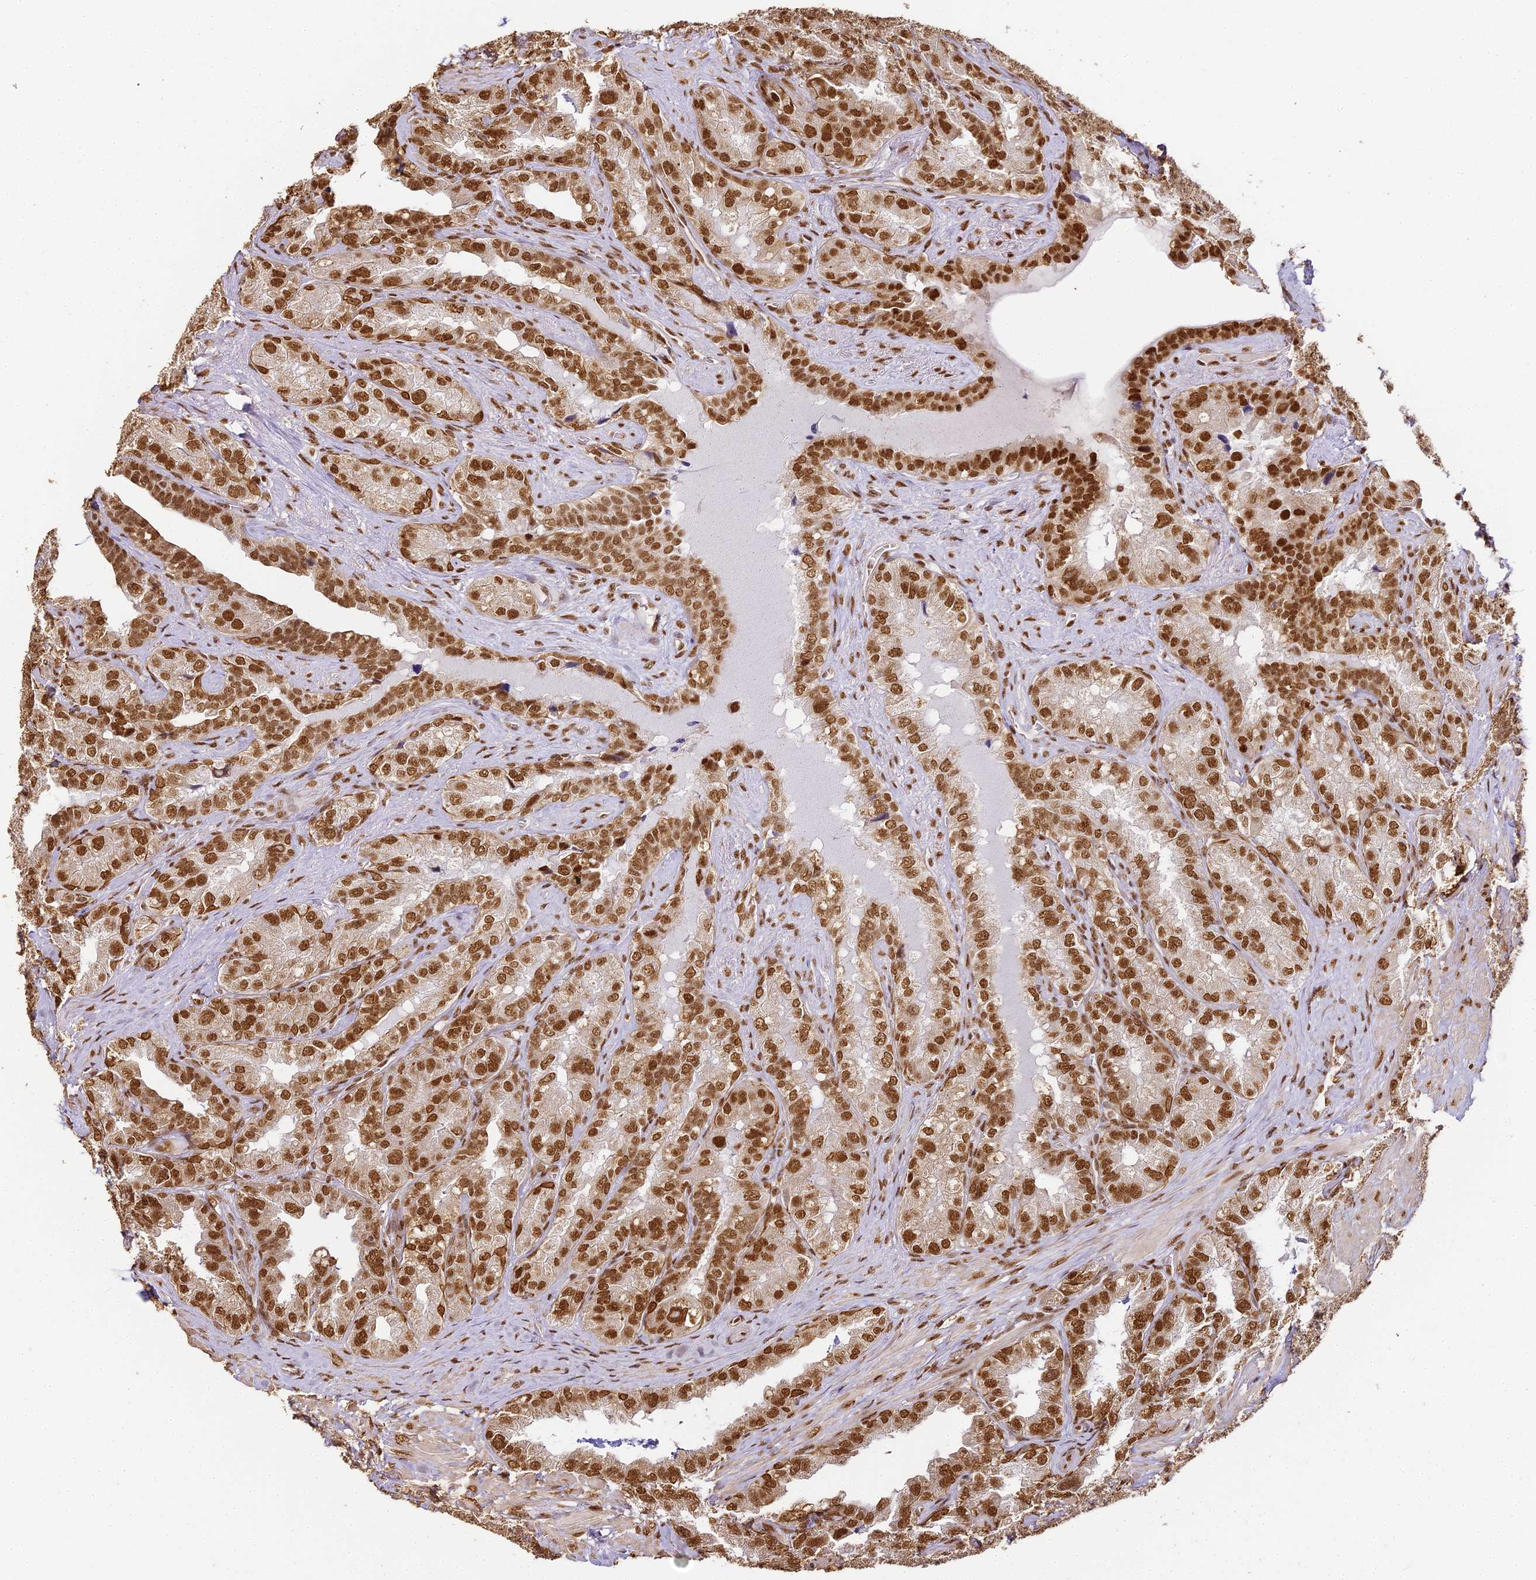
{"staining": {"intensity": "strong", "quantity": ">75%", "location": "nuclear"}, "tissue": "seminal vesicle", "cell_type": "Glandular cells", "image_type": "normal", "snomed": [{"axis": "morphology", "description": "Normal tissue, NOS"}, {"axis": "topography", "description": "Seminal veicle"}, {"axis": "topography", "description": "Peripheral nerve tissue"}], "caption": "Protein expression by immunohistochemistry (IHC) demonstrates strong nuclear expression in approximately >75% of glandular cells in benign seminal vesicle. The staining was performed using DAB to visualize the protein expression in brown, while the nuclei were stained in blue with hematoxylin (Magnification: 20x).", "gene": "HNRNPA1", "patient": {"sex": "male", "age": 67}}